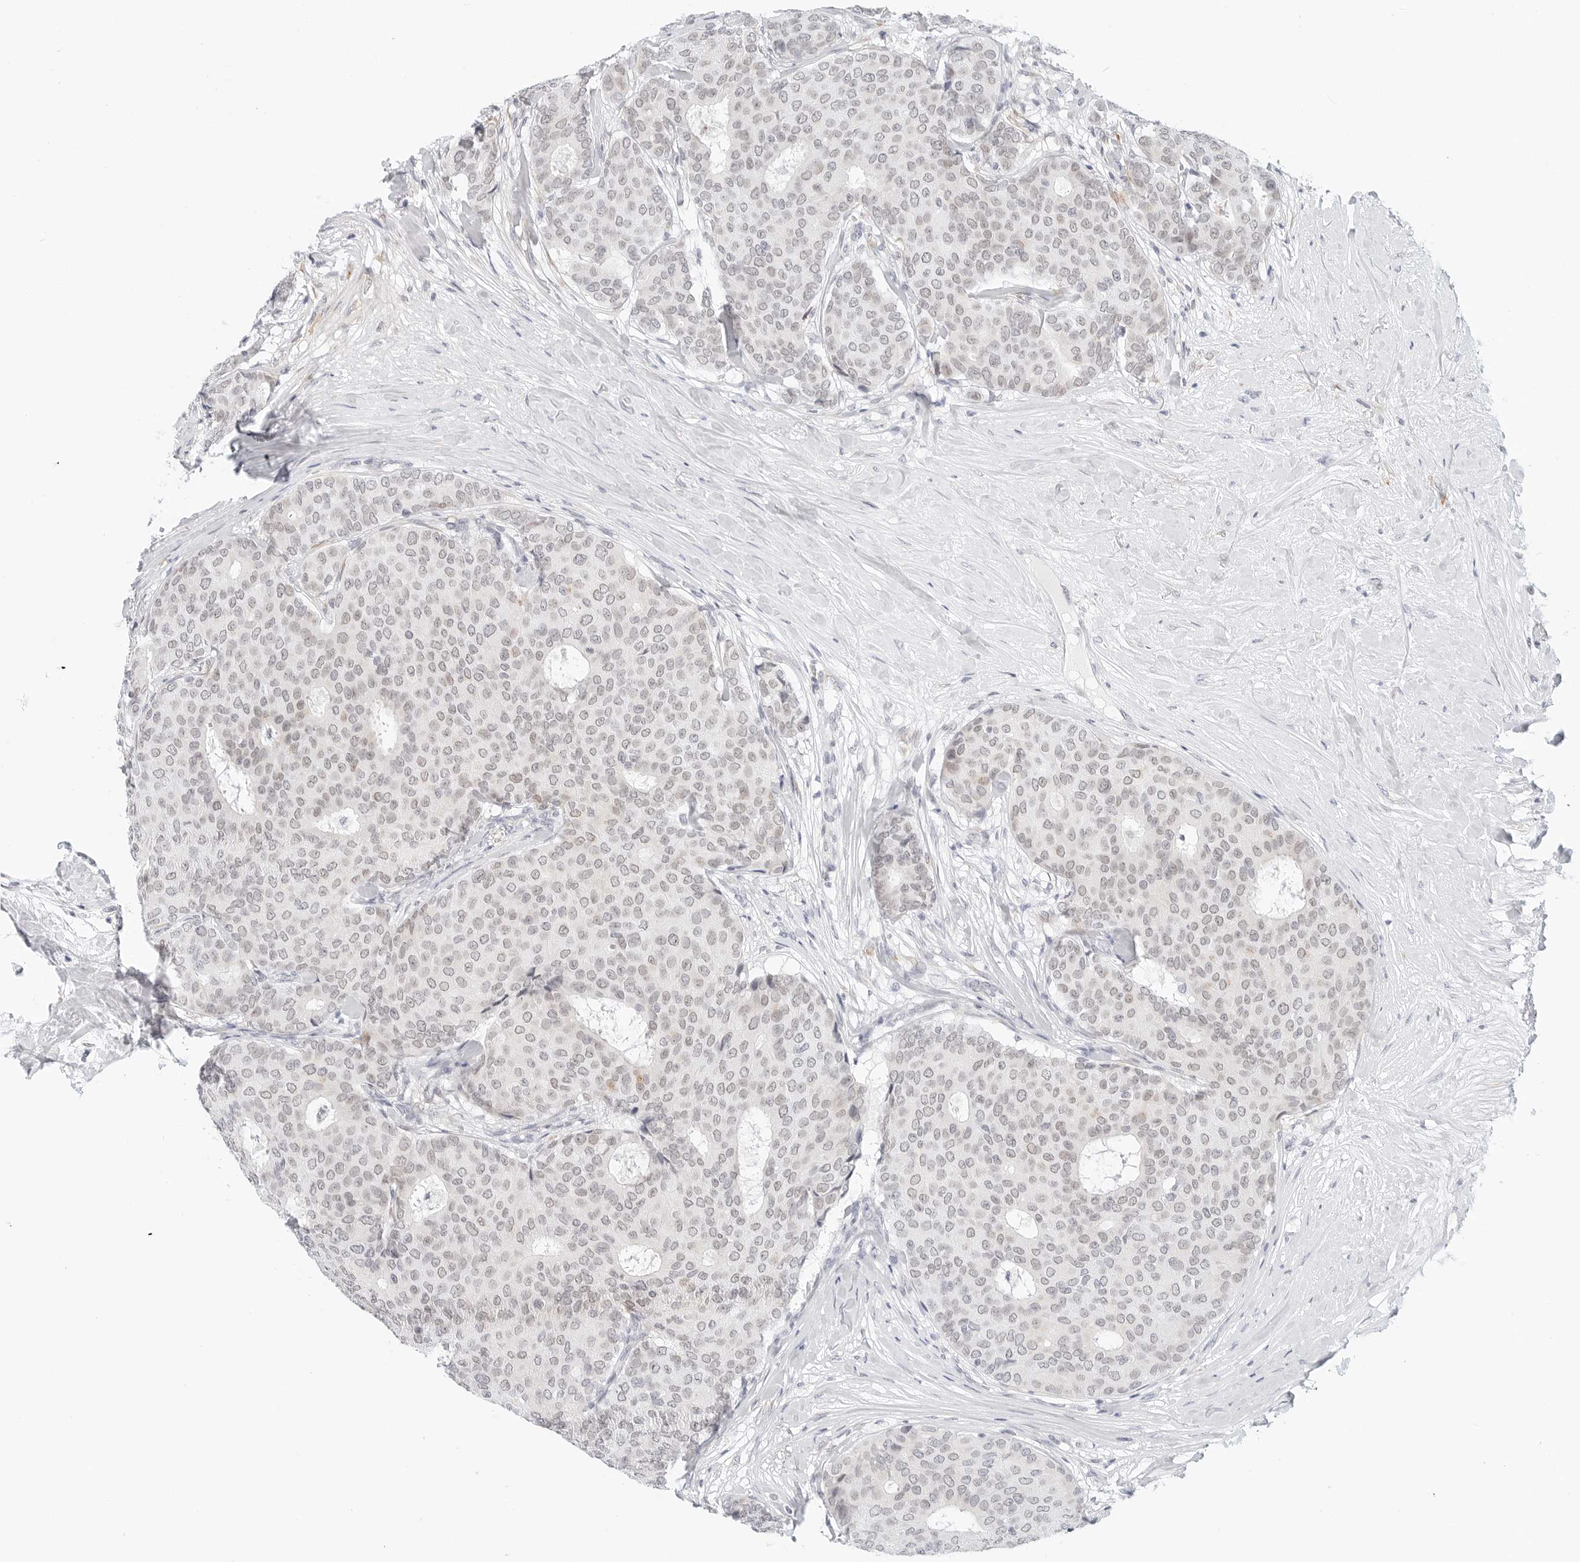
{"staining": {"intensity": "negative", "quantity": "none", "location": "none"}, "tissue": "breast cancer", "cell_type": "Tumor cells", "image_type": "cancer", "snomed": [{"axis": "morphology", "description": "Duct carcinoma"}, {"axis": "topography", "description": "Breast"}], "caption": "Tumor cells are negative for protein expression in human invasive ductal carcinoma (breast).", "gene": "TSEN2", "patient": {"sex": "female", "age": 75}}